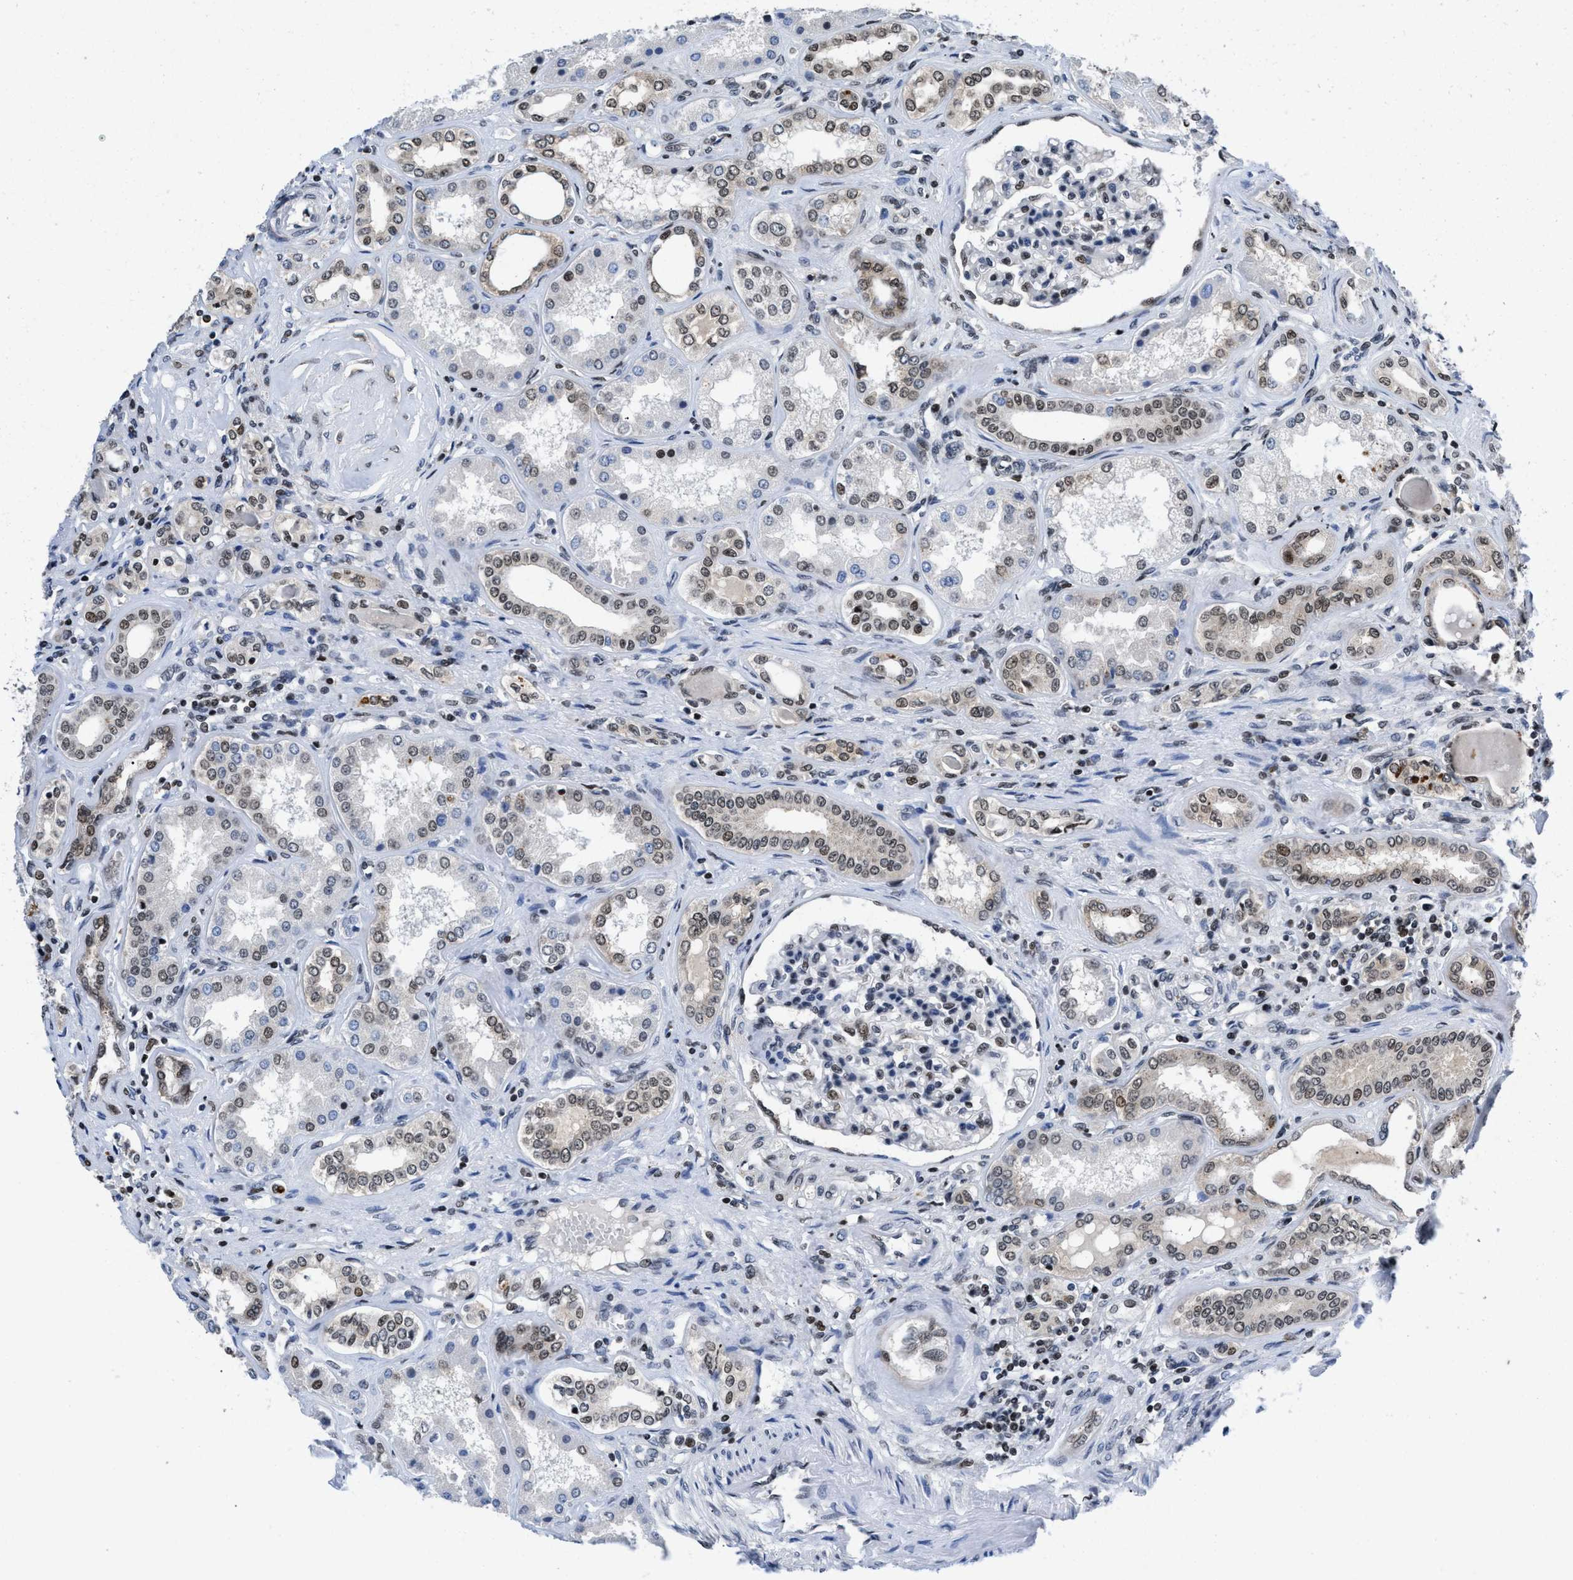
{"staining": {"intensity": "moderate", "quantity": "25%-75%", "location": "nuclear"}, "tissue": "kidney", "cell_type": "Cells in glomeruli", "image_type": "normal", "snomed": [{"axis": "morphology", "description": "Normal tissue, NOS"}, {"axis": "topography", "description": "Kidney"}], "caption": "Kidney stained with immunohistochemistry (IHC) displays moderate nuclear positivity in about 25%-75% of cells in glomeruli.", "gene": "WDR81", "patient": {"sex": "female", "age": 56}}